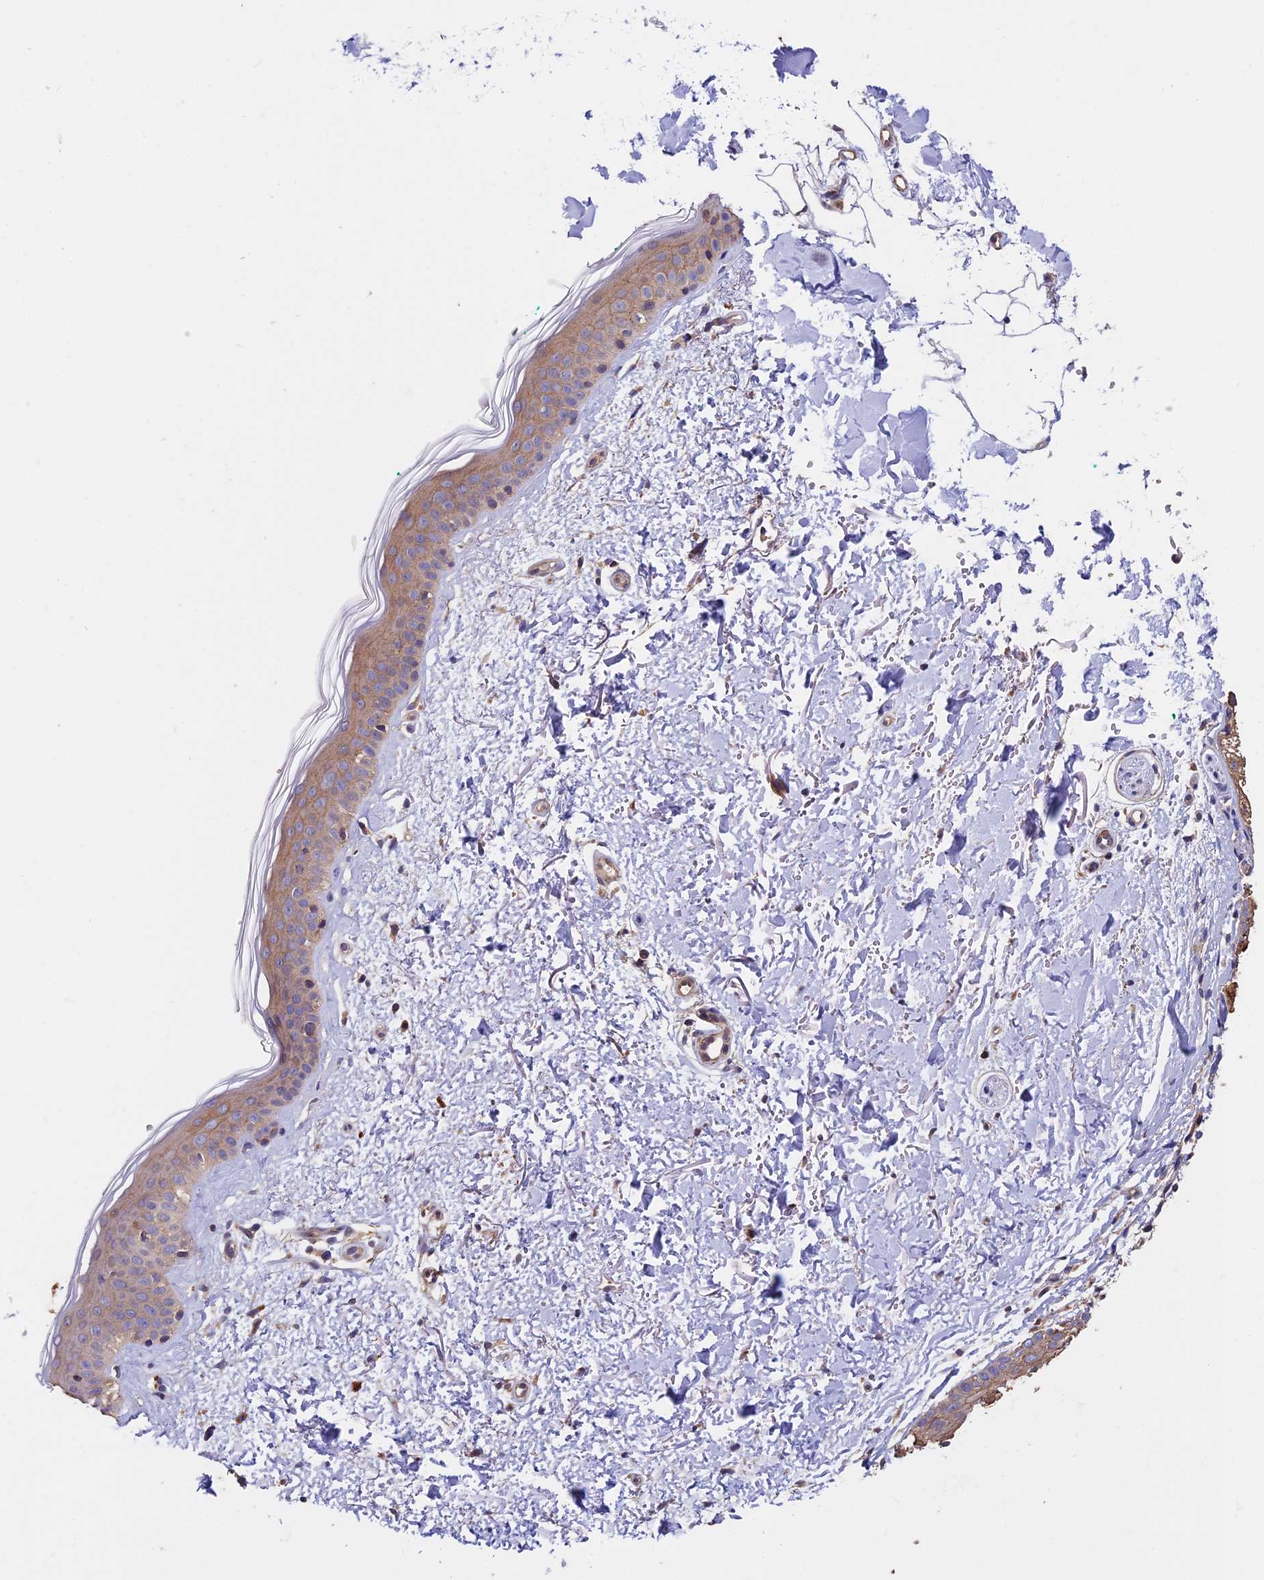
{"staining": {"intensity": "moderate", "quantity": "<25%", "location": "cytoplasmic/membranous"}, "tissue": "skin", "cell_type": "Fibroblasts", "image_type": "normal", "snomed": [{"axis": "morphology", "description": "Normal tissue, NOS"}, {"axis": "topography", "description": "Skin"}], "caption": "This histopathology image exhibits unremarkable skin stained with IHC to label a protein in brown. The cytoplasmic/membranous of fibroblasts show moderate positivity for the protein. Nuclei are counter-stained blue.", "gene": "SLC9A5", "patient": {"sex": "male", "age": 66}}